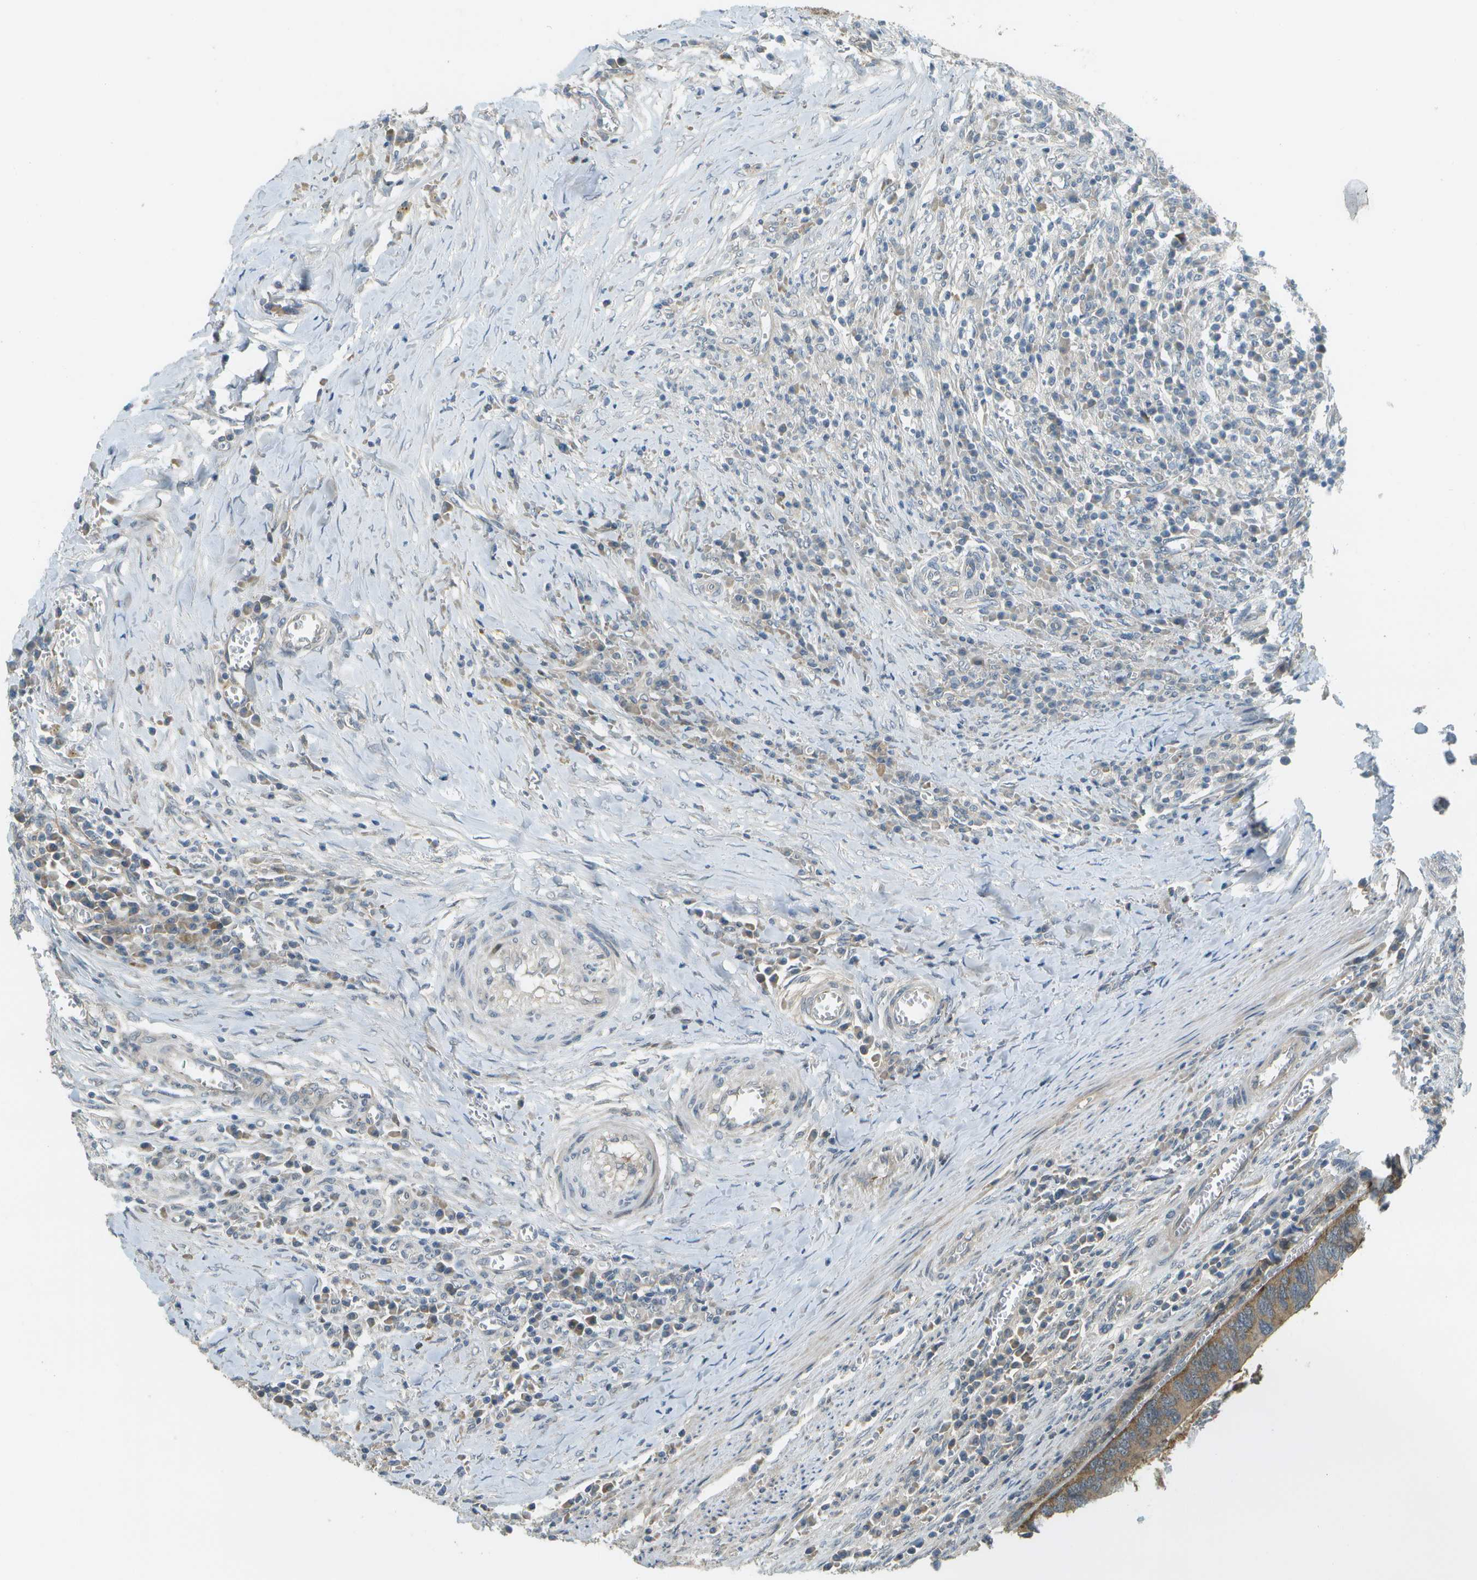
{"staining": {"intensity": "moderate", "quantity": ">75%", "location": "cytoplasmic/membranous"}, "tissue": "colorectal cancer", "cell_type": "Tumor cells", "image_type": "cancer", "snomed": [{"axis": "morphology", "description": "Adenocarcinoma, NOS"}, {"axis": "topography", "description": "Colon"}], "caption": "Colorectal cancer stained with immunohistochemistry (IHC) exhibits moderate cytoplasmic/membranous expression in about >75% of tumor cells. (DAB (3,3'-diaminobenzidine) = brown stain, brightfield microscopy at high magnification).", "gene": "WNK2", "patient": {"sex": "male", "age": 72}}